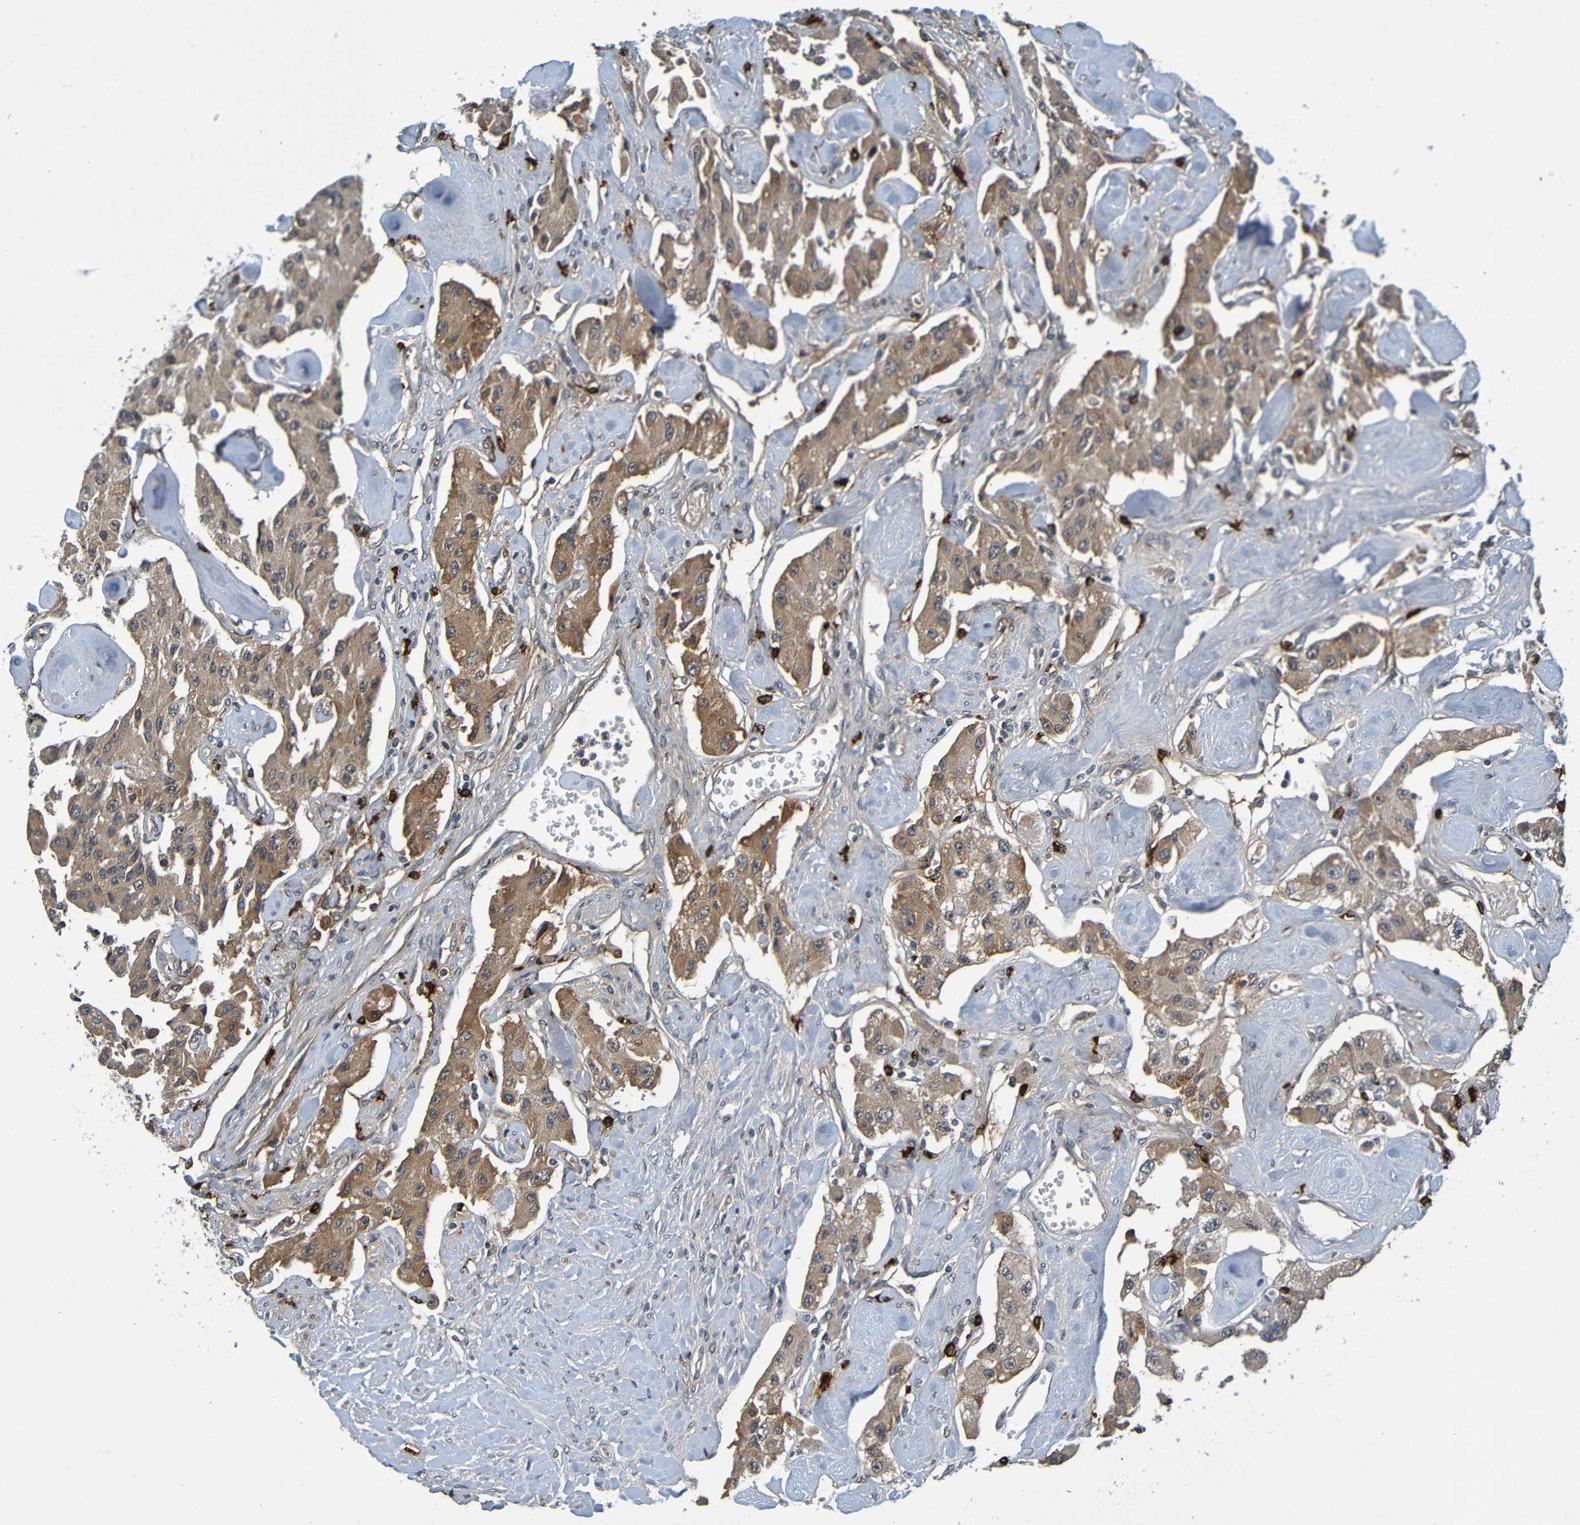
{"staining": {"intensity": "moderate", "quantity": ">75%", "location": "cytoplasmic/membranous"}, "tissue": "carcinoid", "cell_type": "Tumor cells", "image_type": "cancer", "snomed": [{"axis": "morphology", "description": "Carcinoid, malignant, NOS"}, {"axis": "topography", "description": "Pancreas"}], "caption": "This photomicrograph shows IHC staining of carcinoid, with medium moderate cytoplasmic/membranous positivity in about >75% of tumor cells.", "gene": "C3AR1", "patient": {"sex": "male", "age": 41}}